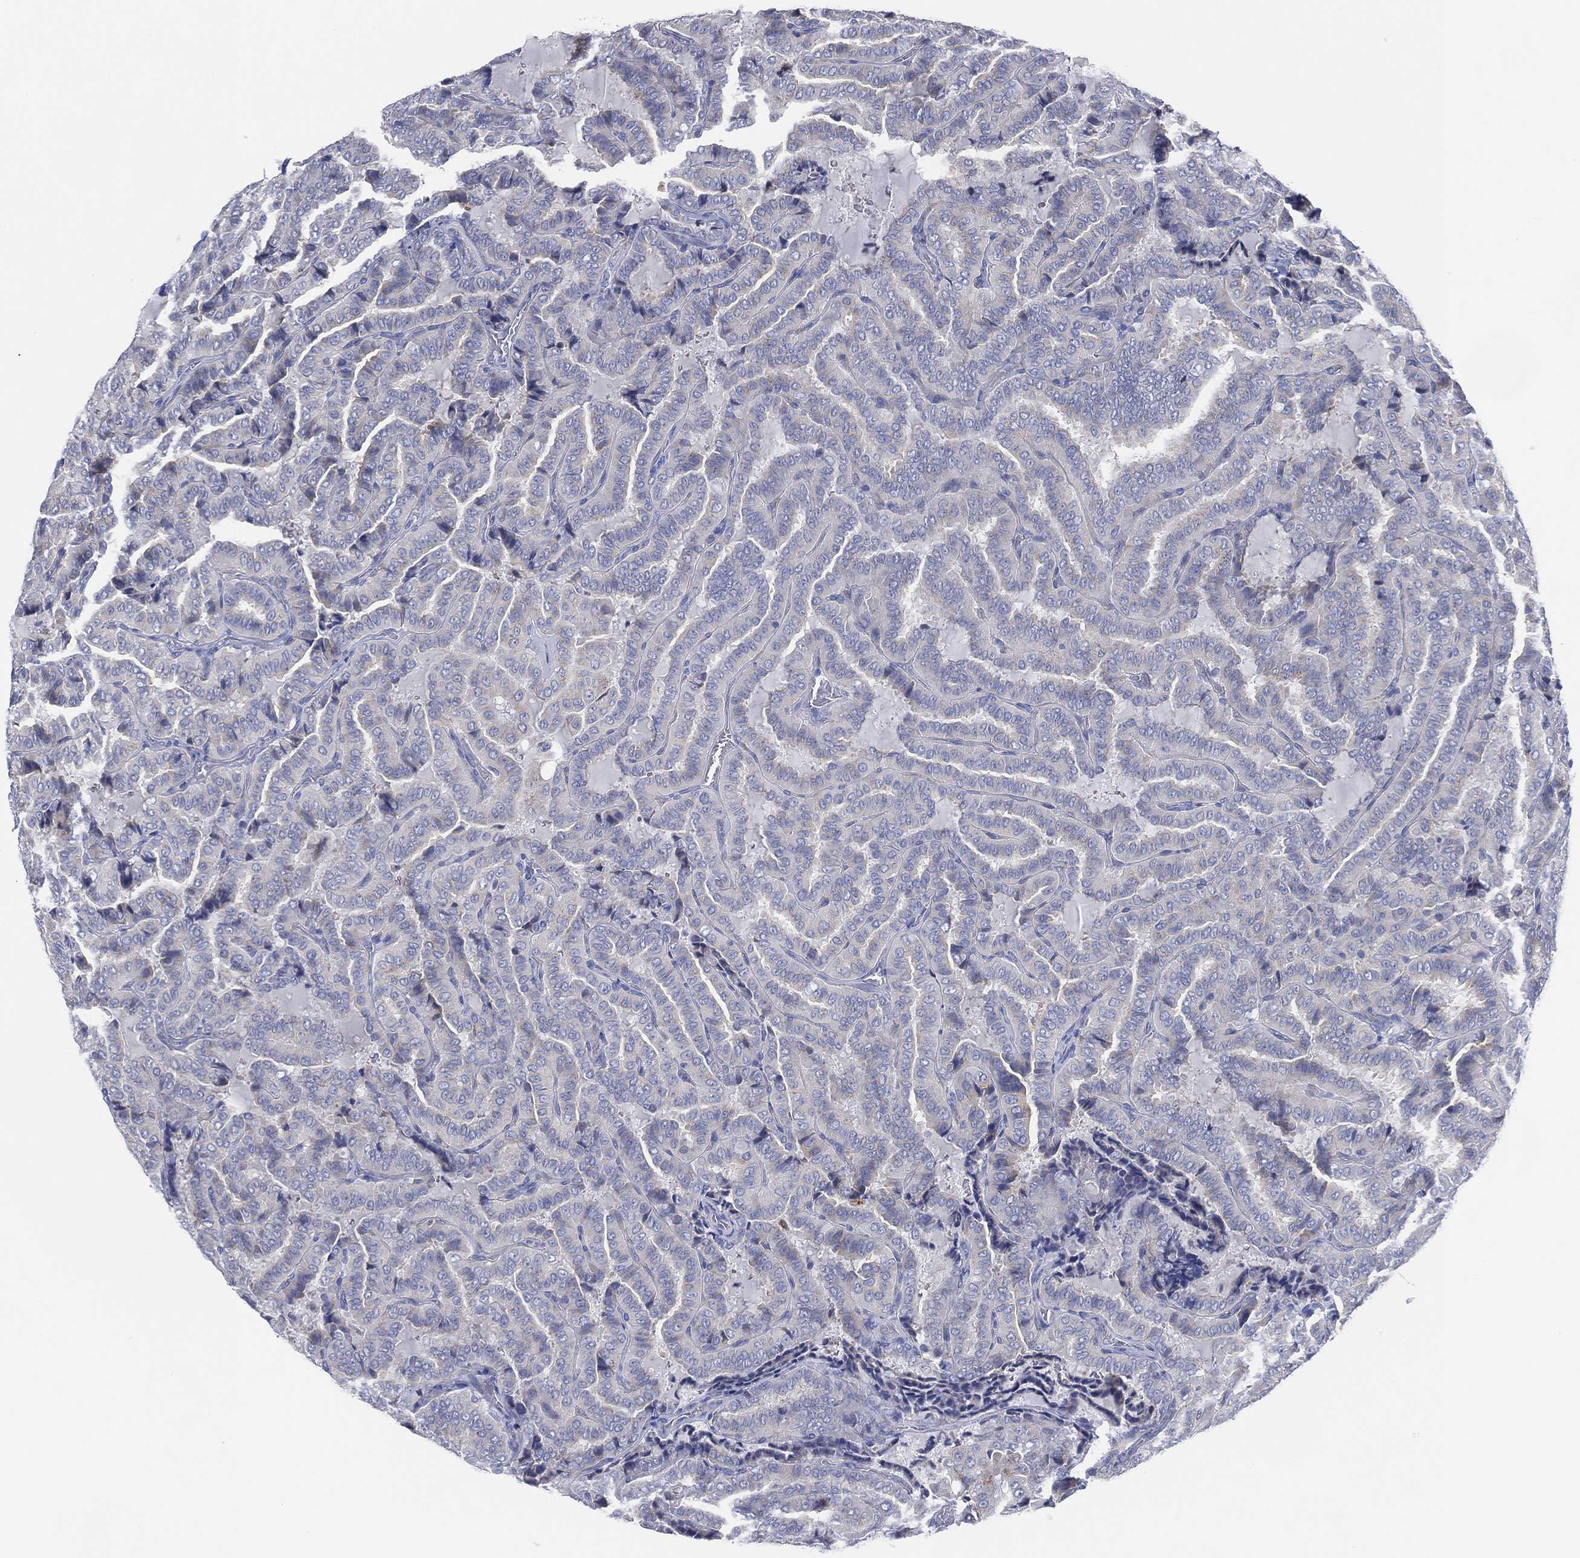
{"staining": {"intensity": "negative", "quantity": "none", "location": "none"}, "tissue": "thyroid cancer", "cell_type": "Tumor cells", "image_type": "cancer", "snomed": [{"axis": "morphology", "description": "Papillary adenocarcinoma, NOS"}, {"axis": "topography", "description": "Thyroid gland"}], "caption": "DAB immunohistochemical staining of human thyroid cancer (papillary adenocarcinoma) reveals no significant positivity in tumor cells. Nuclei are stained in blue.", "gene": "GALNS", "patient": {"sex": "female", "age": 39}}